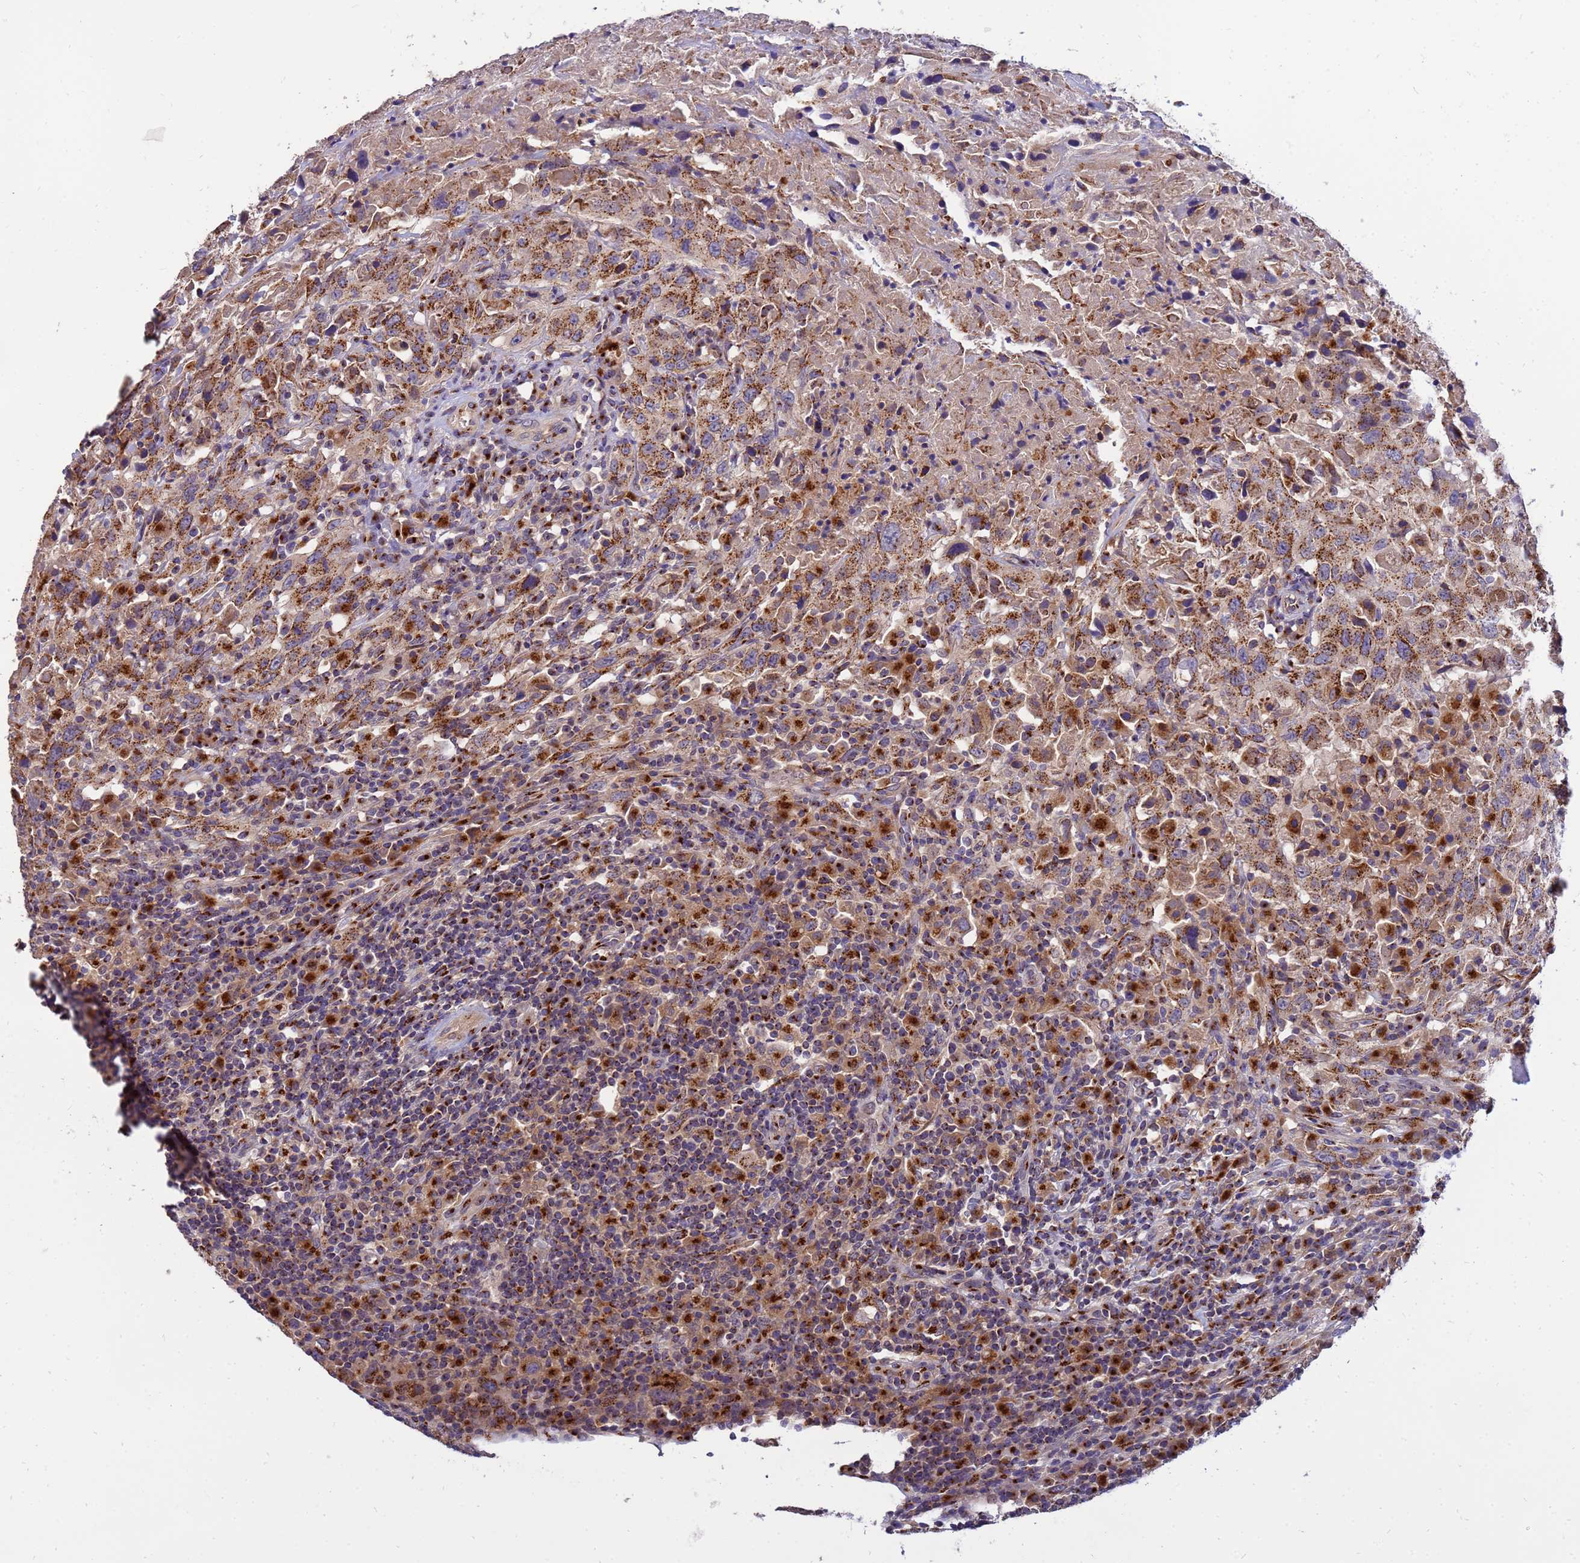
{"staining": {"intensity": "strong", "quantity": ">75%", "location": "cytoplasmic/membranous"}, "tissue": "urothelial cancer", "cell_type": "Tumor cells", "image_type": "cancer", "snomed": [{"axis": "morphology", "description": "Urothelial carcinoma, High grade"}, {"axis": "topography", "description": "Urinary bladder"}], "caption": "Immunohistochemical staining of urothelial carcinoma (high-grade) reveals high levels of strong cytoplasmic/membranous expression in about >75% of tumor cells. (Stains: DAB in brown, nuclei in blue, Microscopy: brightfield microscopy at high magnification).", "gene": "HPS3", "patient": {"sex": "male", "age": 61}}